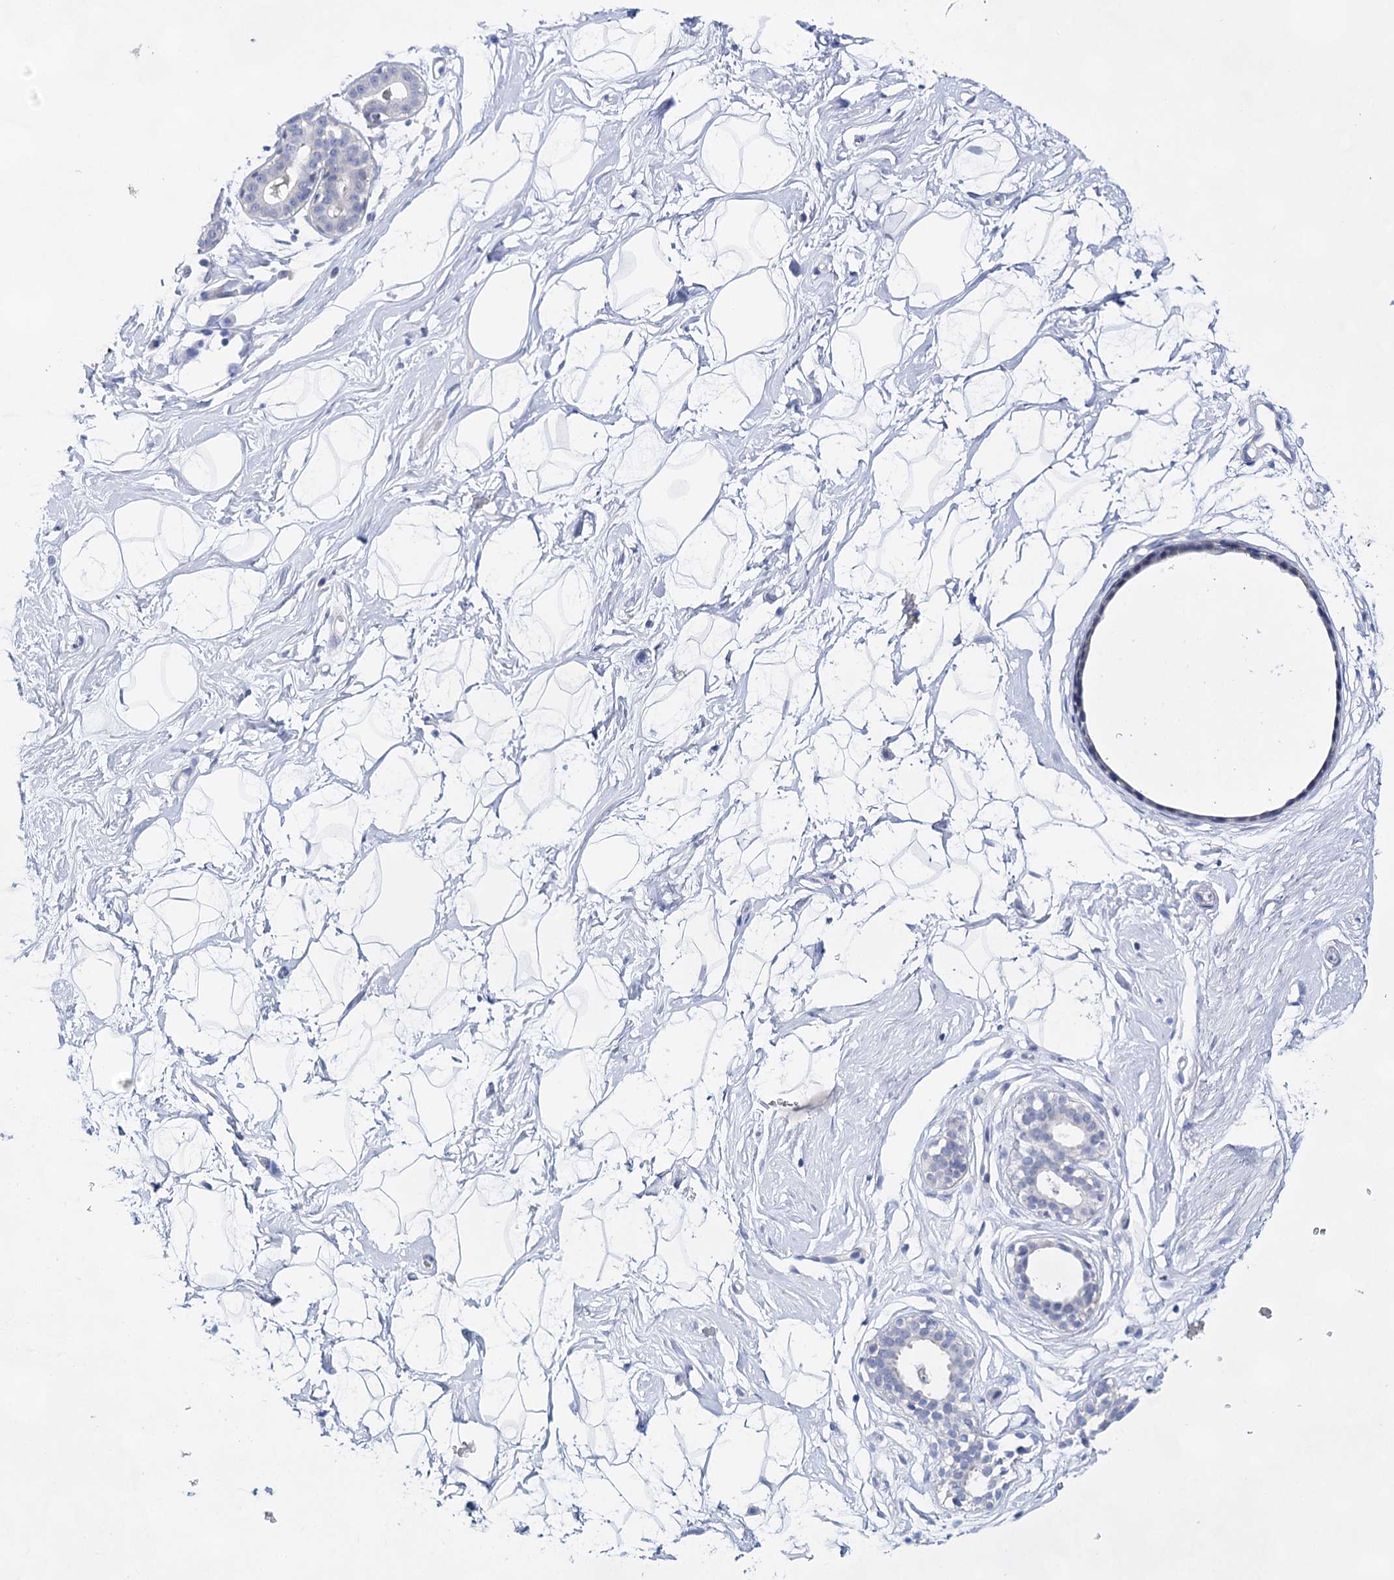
{"staining": {"intensity": "negative", "quantity": "none", "location": "none"}, "tissue": "breast", "cell_type": "Adipocytes", "image_type": "normal", "snomed": [{"axis": "morphology", "description": "Normal tissue, NOS"}, {"axis": "morphology", "description": "Adenoma, NOS"}, {"axis": "topography", "description": "Breast"}], "caption": "IHC of benign human breast demonstrates no positivity in adipocytes.", "gene": "LALBA", "patient": {"sex": "female", "age": 23}}